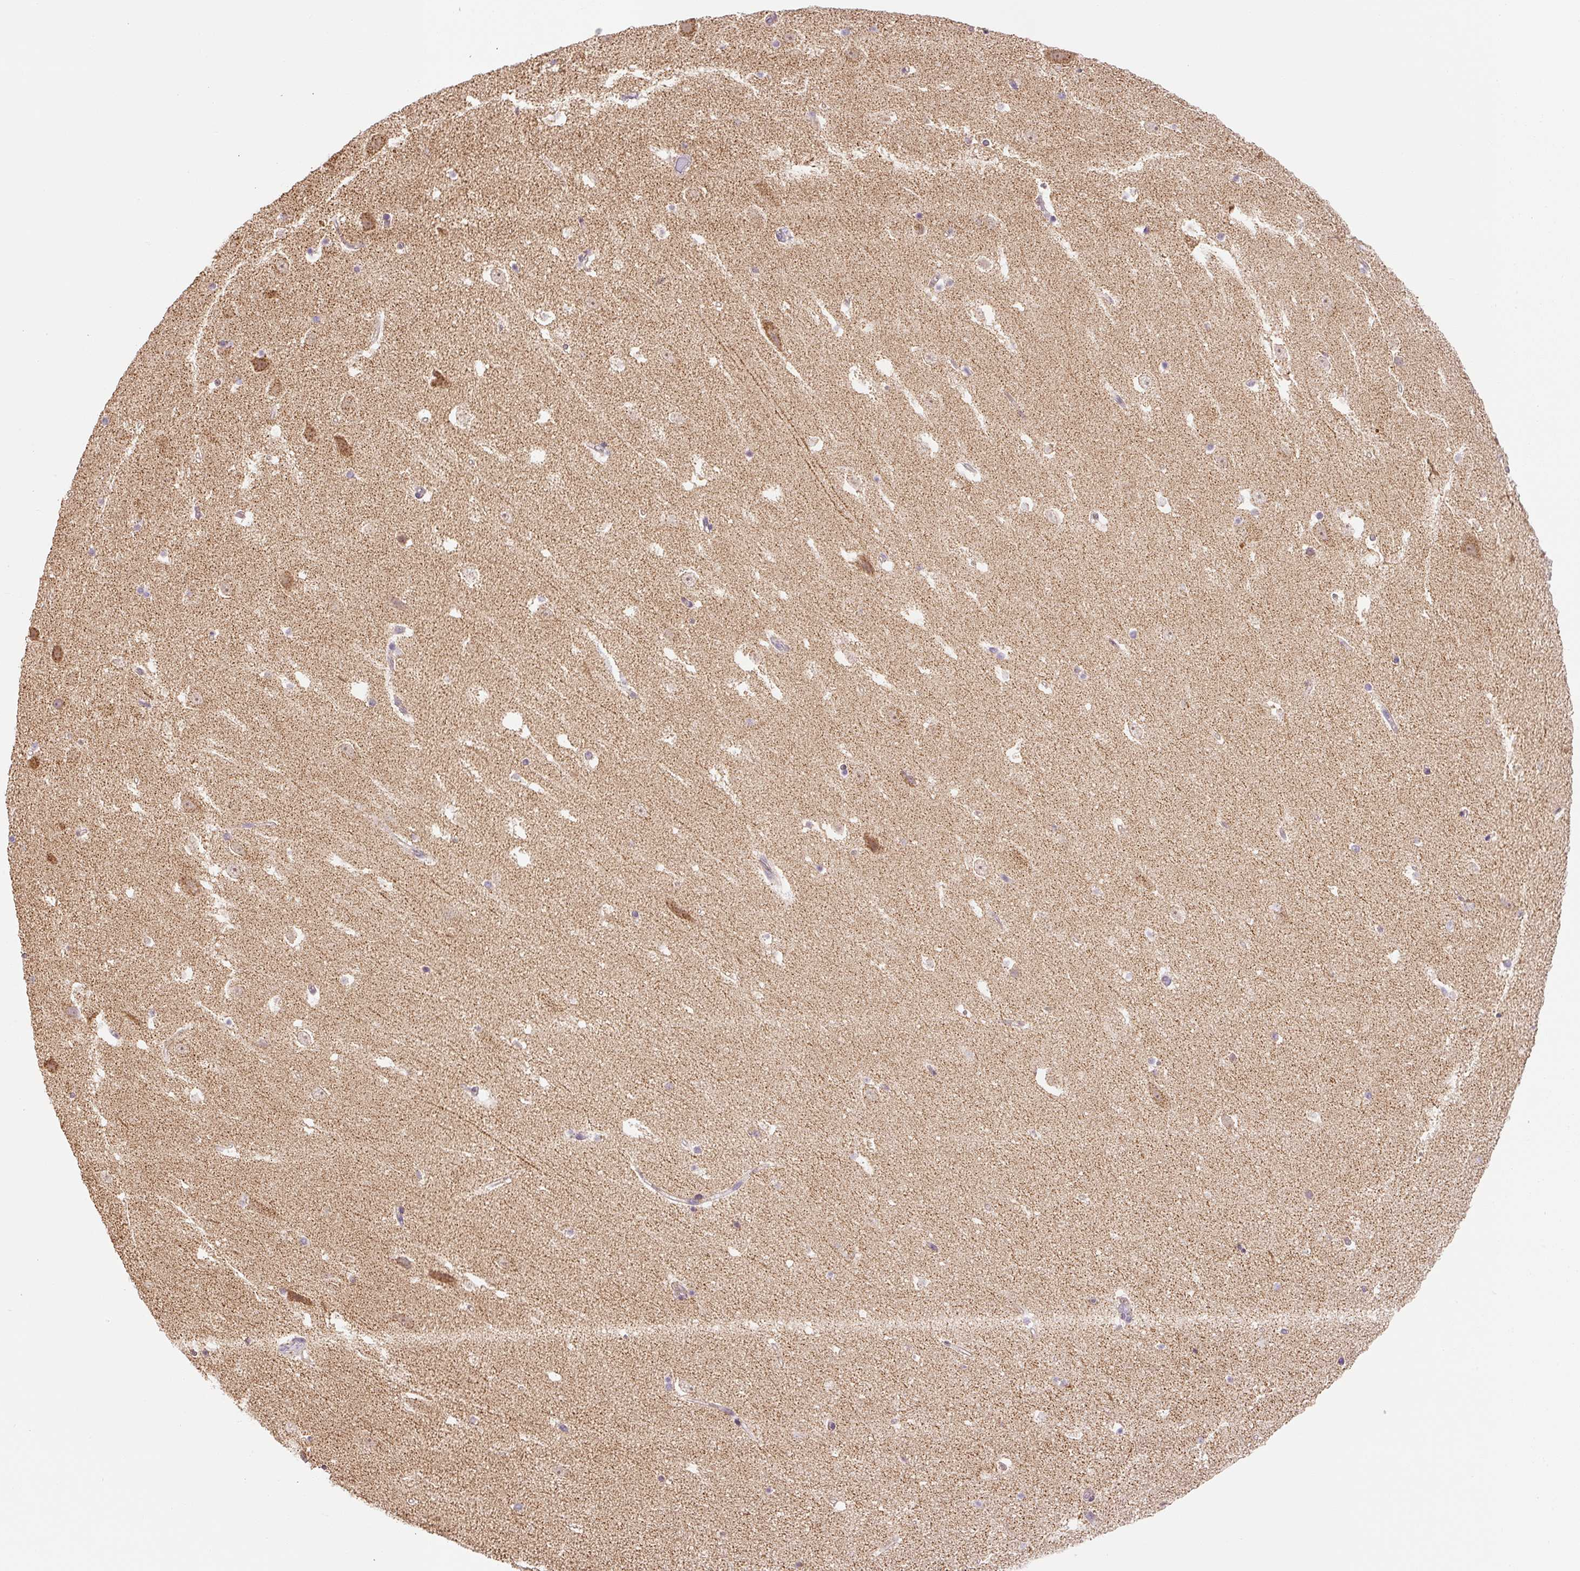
{"staining": {"intensity": "negative", "quantity": "none", "location": "none"}, "tissue": "hippocampus", "cell_type": "Glial cells", "image_type": "normal", "snomed": [{"axis": "morphology", "description": "Normal tissue, NOS"}, {"axis": "topography", "description": "Hippocampus"}], "caption": "The immunohistochemistry photomicrograph has no significant expression in glial cells of hippocampus.", "gene": "MFSD9", "patient": {"sex": "male", "age": 37}}